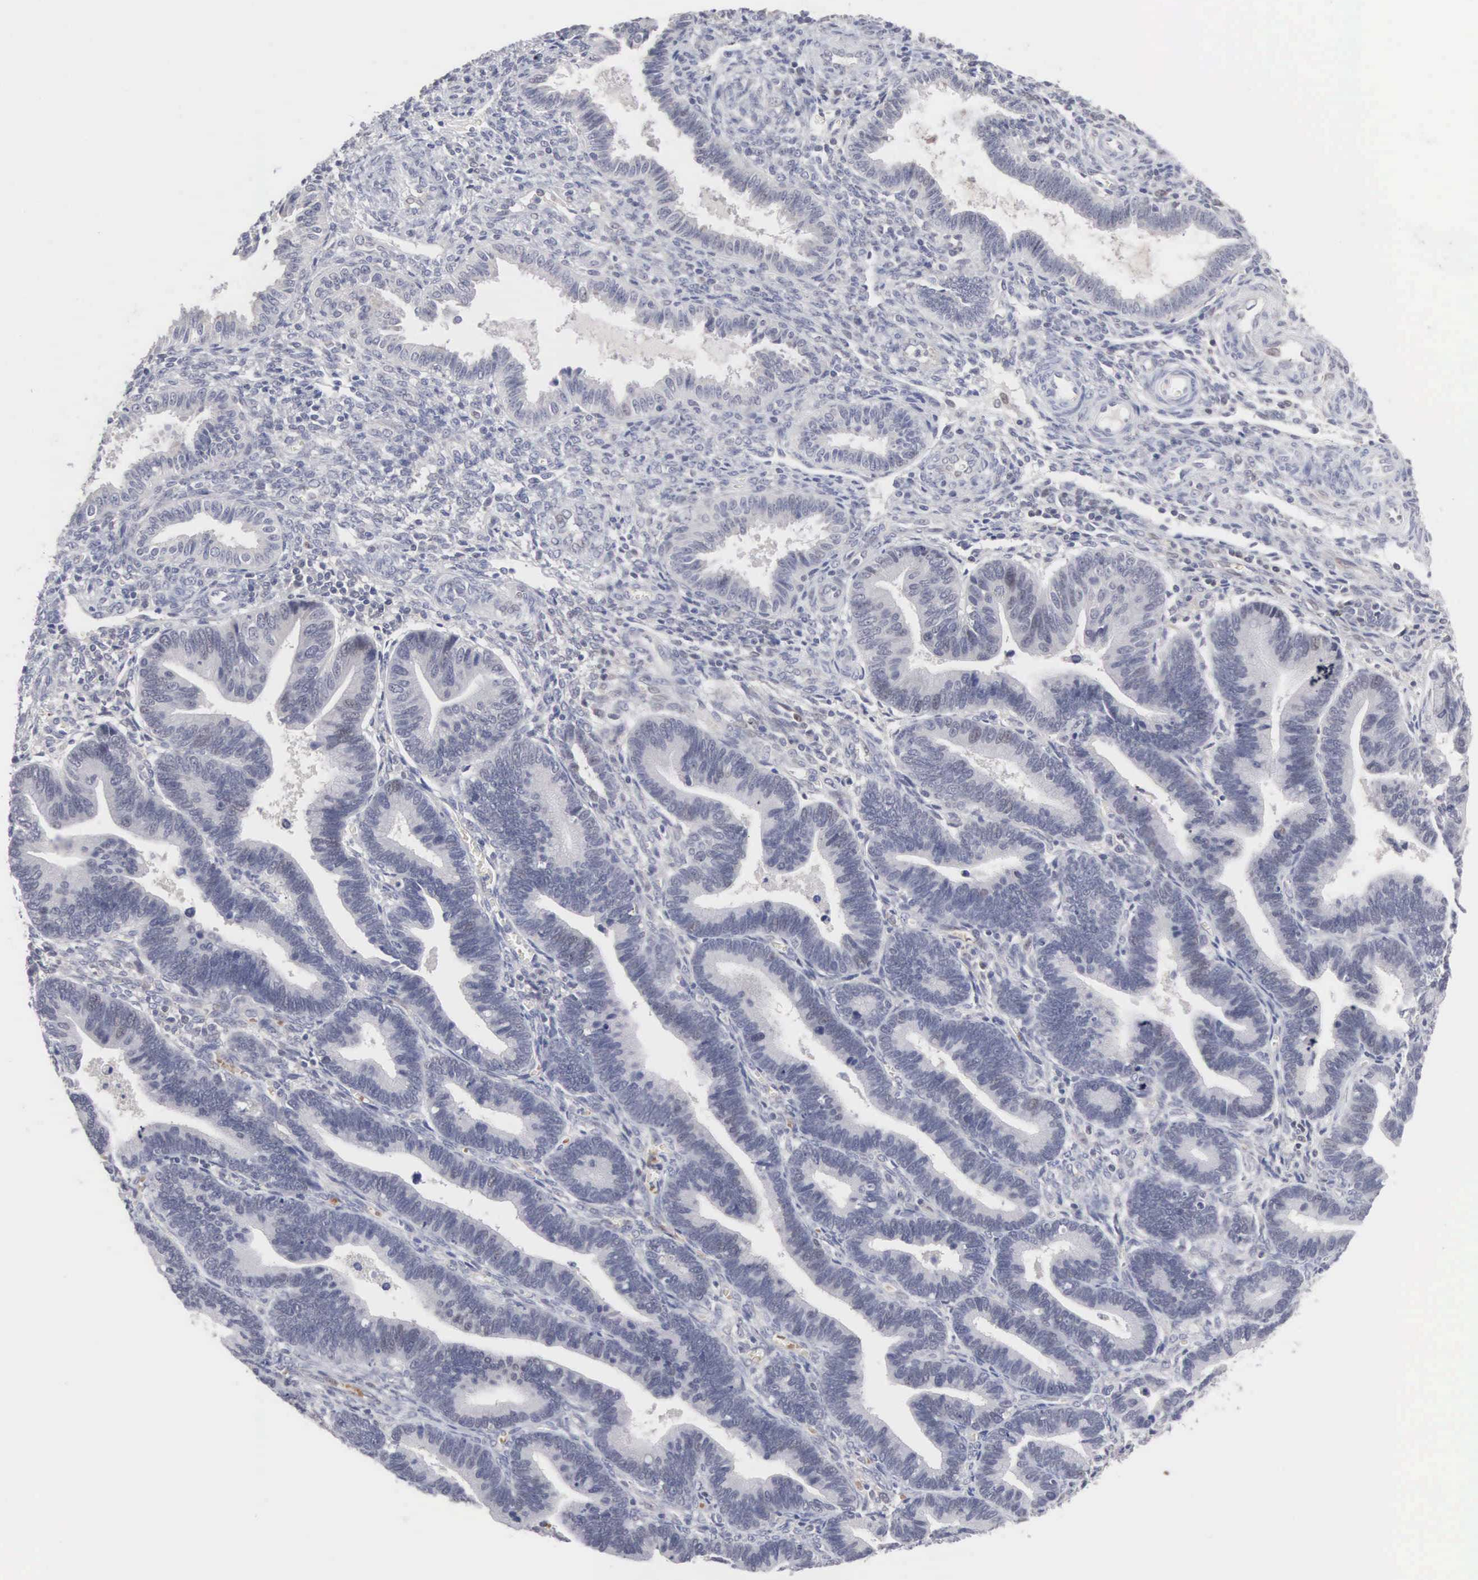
{"staining": {"intensity": "negative", "quantity": "none", "location": "none"}, "tissue": "endometrium", "cell_type": "Cells in endometrial stroma", "image_type": "normal", "snomed": [{"axis": "morphology", "description": "Normal tissue, NOS"}, {"axis": "topography", "description": "Endometrium"}], "caption": "High power microscopy photomicrograph of an immunohistochemistry photomicrograph of normal endometrium, revealing no significant staining in cells in endometrial stroma.", "gene": "ACOT4", "patient": {"sex": "female", "age": 36}}